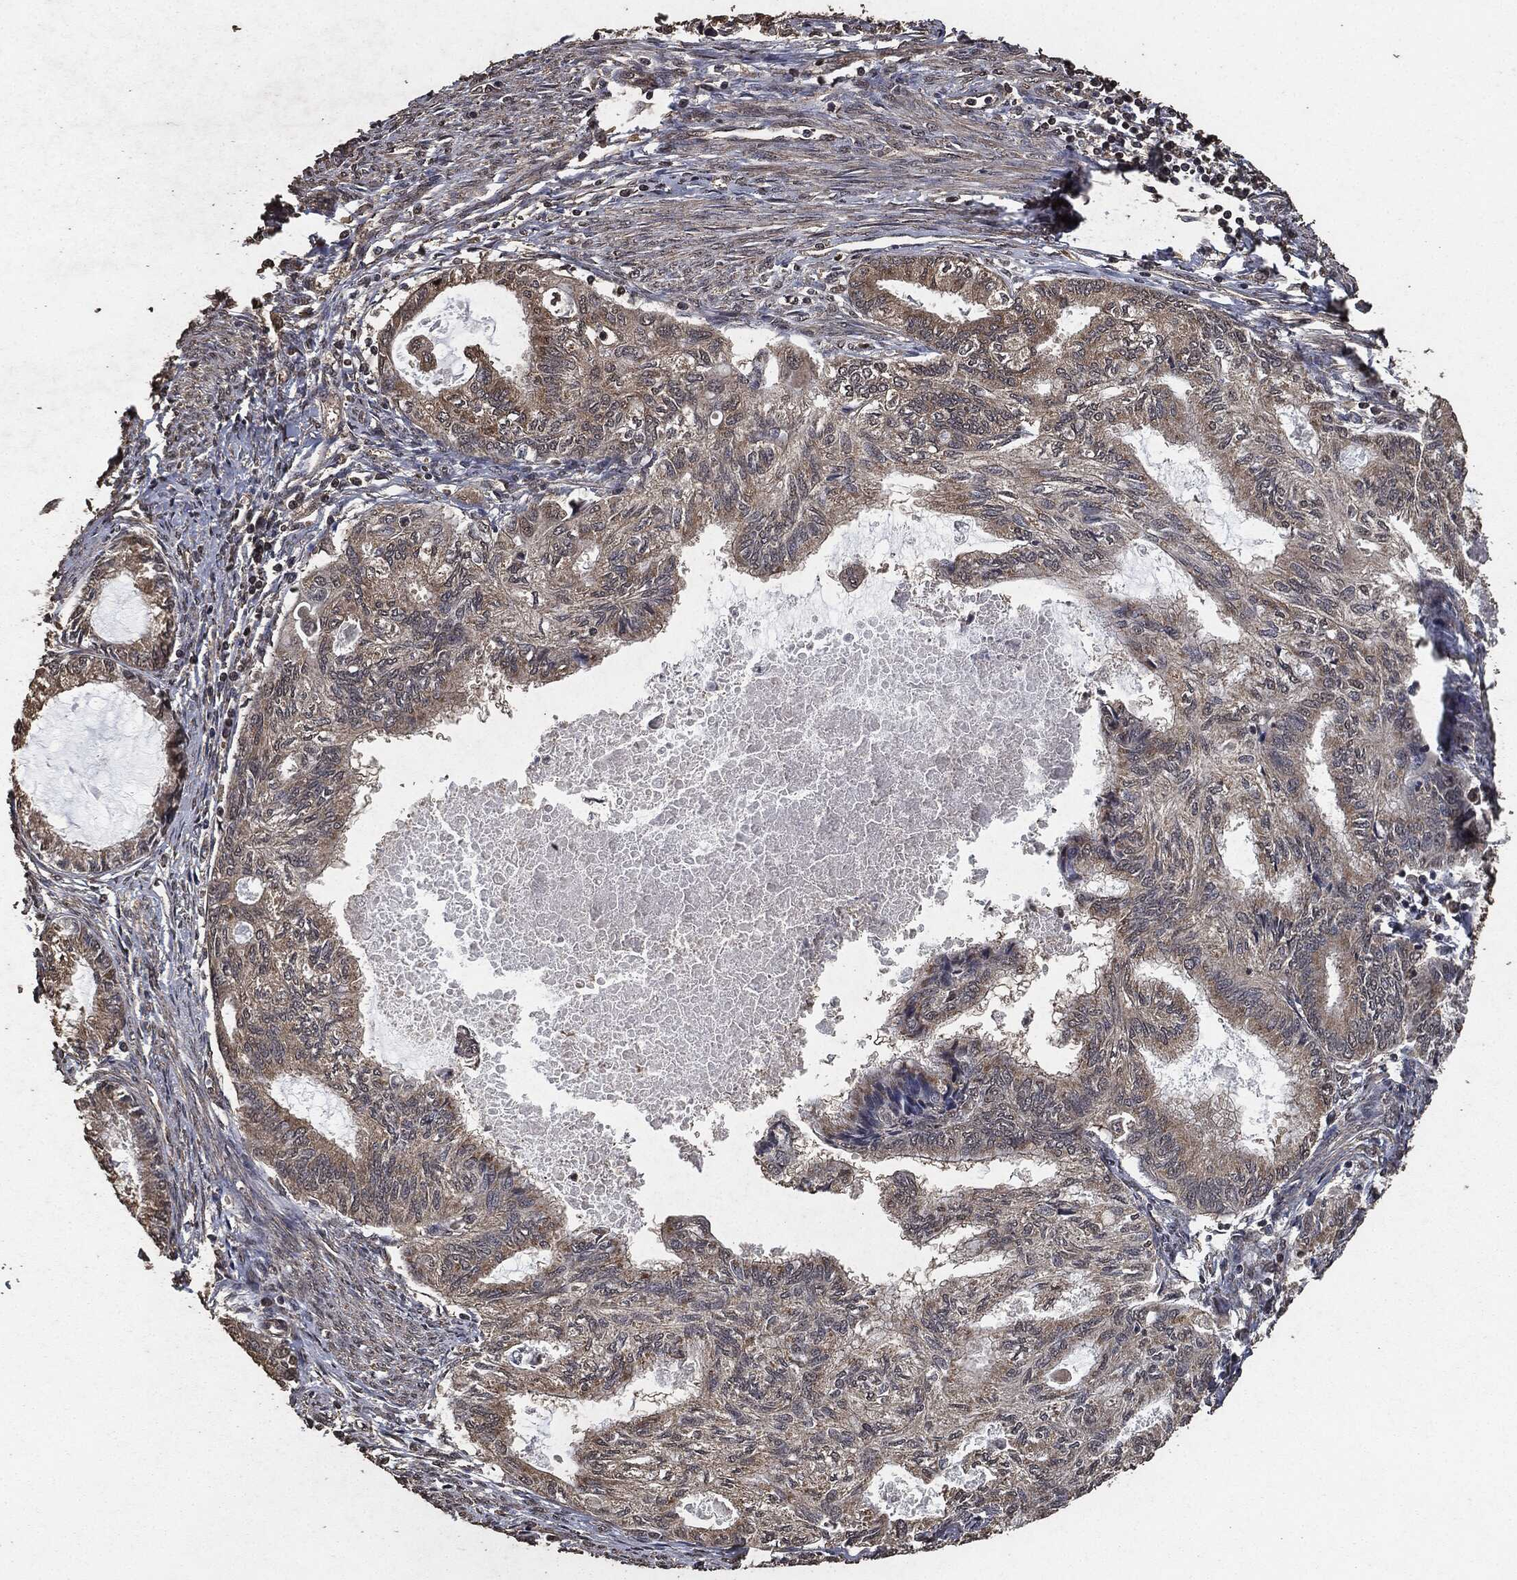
{"staining": {"intensity": "moderate", "quantity": "25%-75%", "location": "cytoplasmic/membranous"}, "tissue": "endometrial cancer", "cell_type": "Tumor cells", "image_type": "cancer", "snomed": [{"axis": "morphology", "description": "Adenocarcinoma, NOS"}, {"axis": "topography", "description": "Endometrium"}], "caption": "IHC photomicrograph of human adenocarcinoma (endometrial) stained for a protein (brown), which exhibits medium levels of moderate cytoplasmic/membranous staining in about 25%-75% of tumor cells.", "gene": "AKT1S1", "patient": {"sex": "female", "age": 86}}